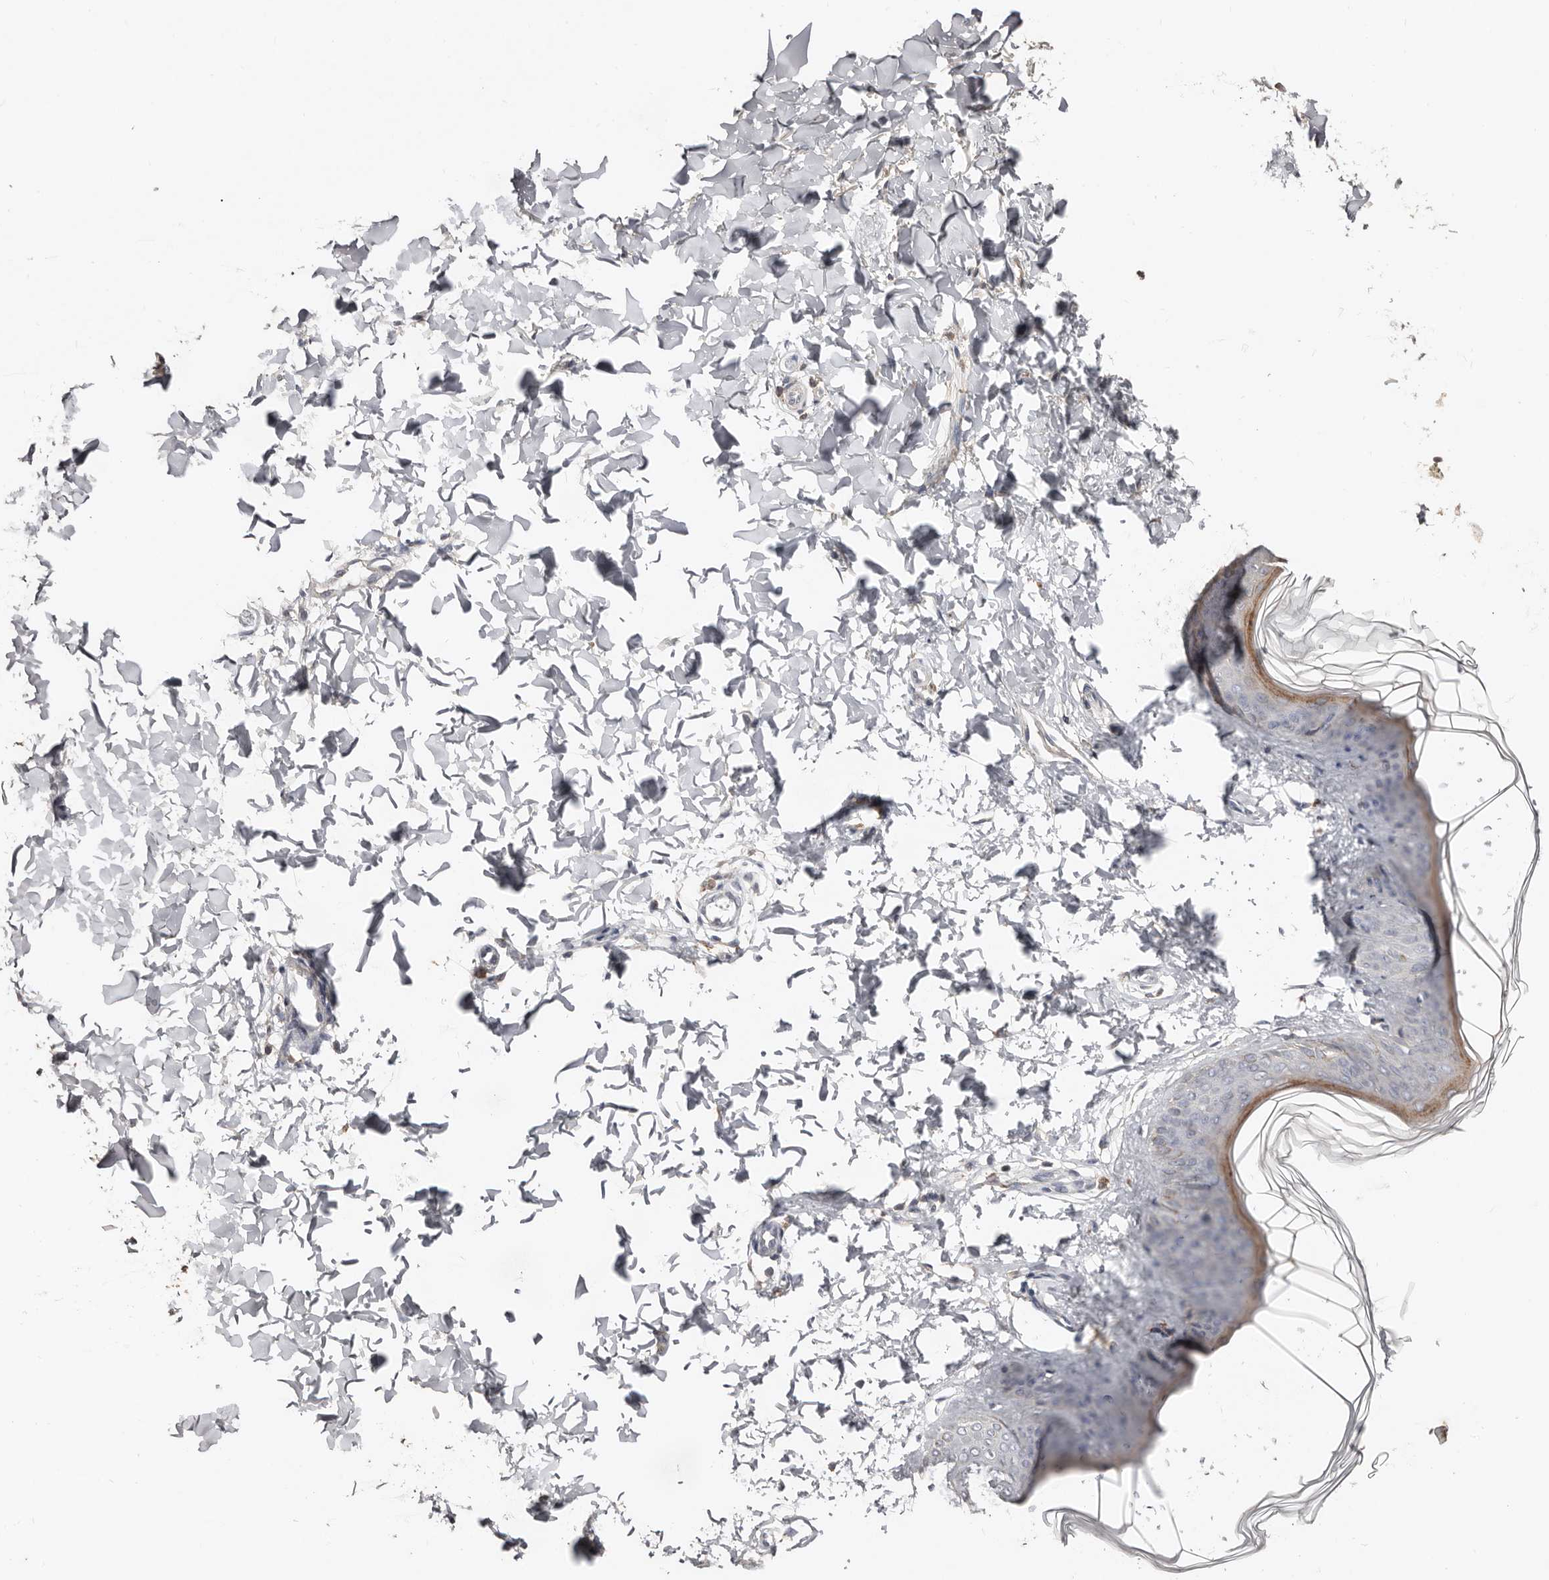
{"staining": {"intensity": "moderate", "quantity": "<25%", "location": "cytoplasmic/membranous"}, "tissue": "skin", "cell_type": "Keratinocytes", "image_type": "normal", "snomed": [{"axis": "morphology", "description": "Normal tissue, NOS"}, {"axis": "topography", "description": "Skin"}], "caption": "A low amount of moderate cytoplasmic/membranous expression is seen in about <25% of keratinocytes in normal skin. (IHC, brightfield microscopy, high magnification).", "gene": "SLC39A2", "patient": {"sex": "female", "age": 17}}